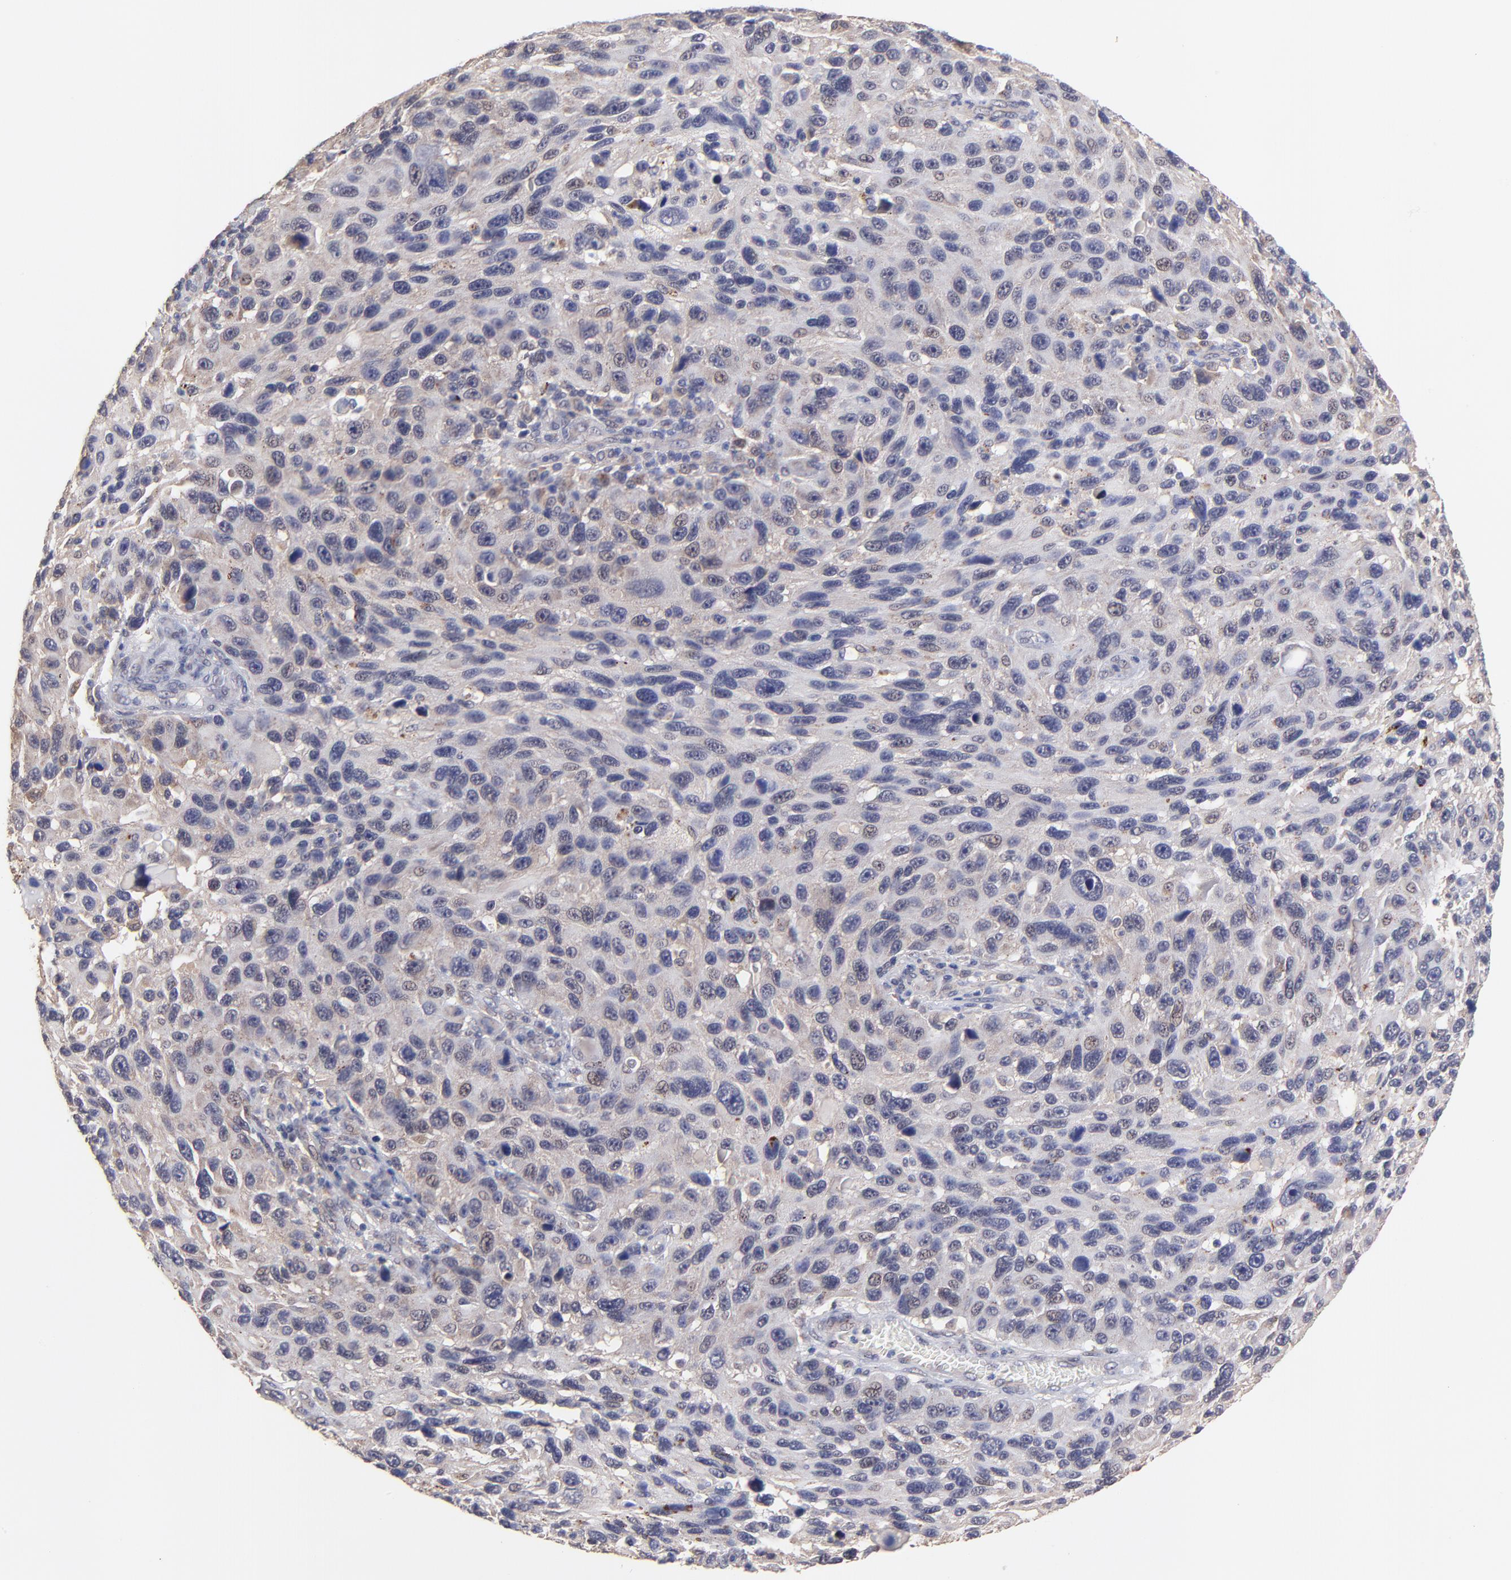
{"staining": {"intensity": "weak", "quantity": "<25%", "location": "cytoplasmic/membranous"}, "tissue": "melanoma", "cell_type": "Tumor cells", "image_type": "cancer", "snomed": [{"axis": "morphology", "description": "Malignant melanoma, NOS"}, {"axis": "topography", "description": "Skin"}], "caption": "A photomicrograph of human melanoma is negative for staining in tumor cells.", "gene": "ZNF747", "patient": {"sex": "male", "age": 53}}